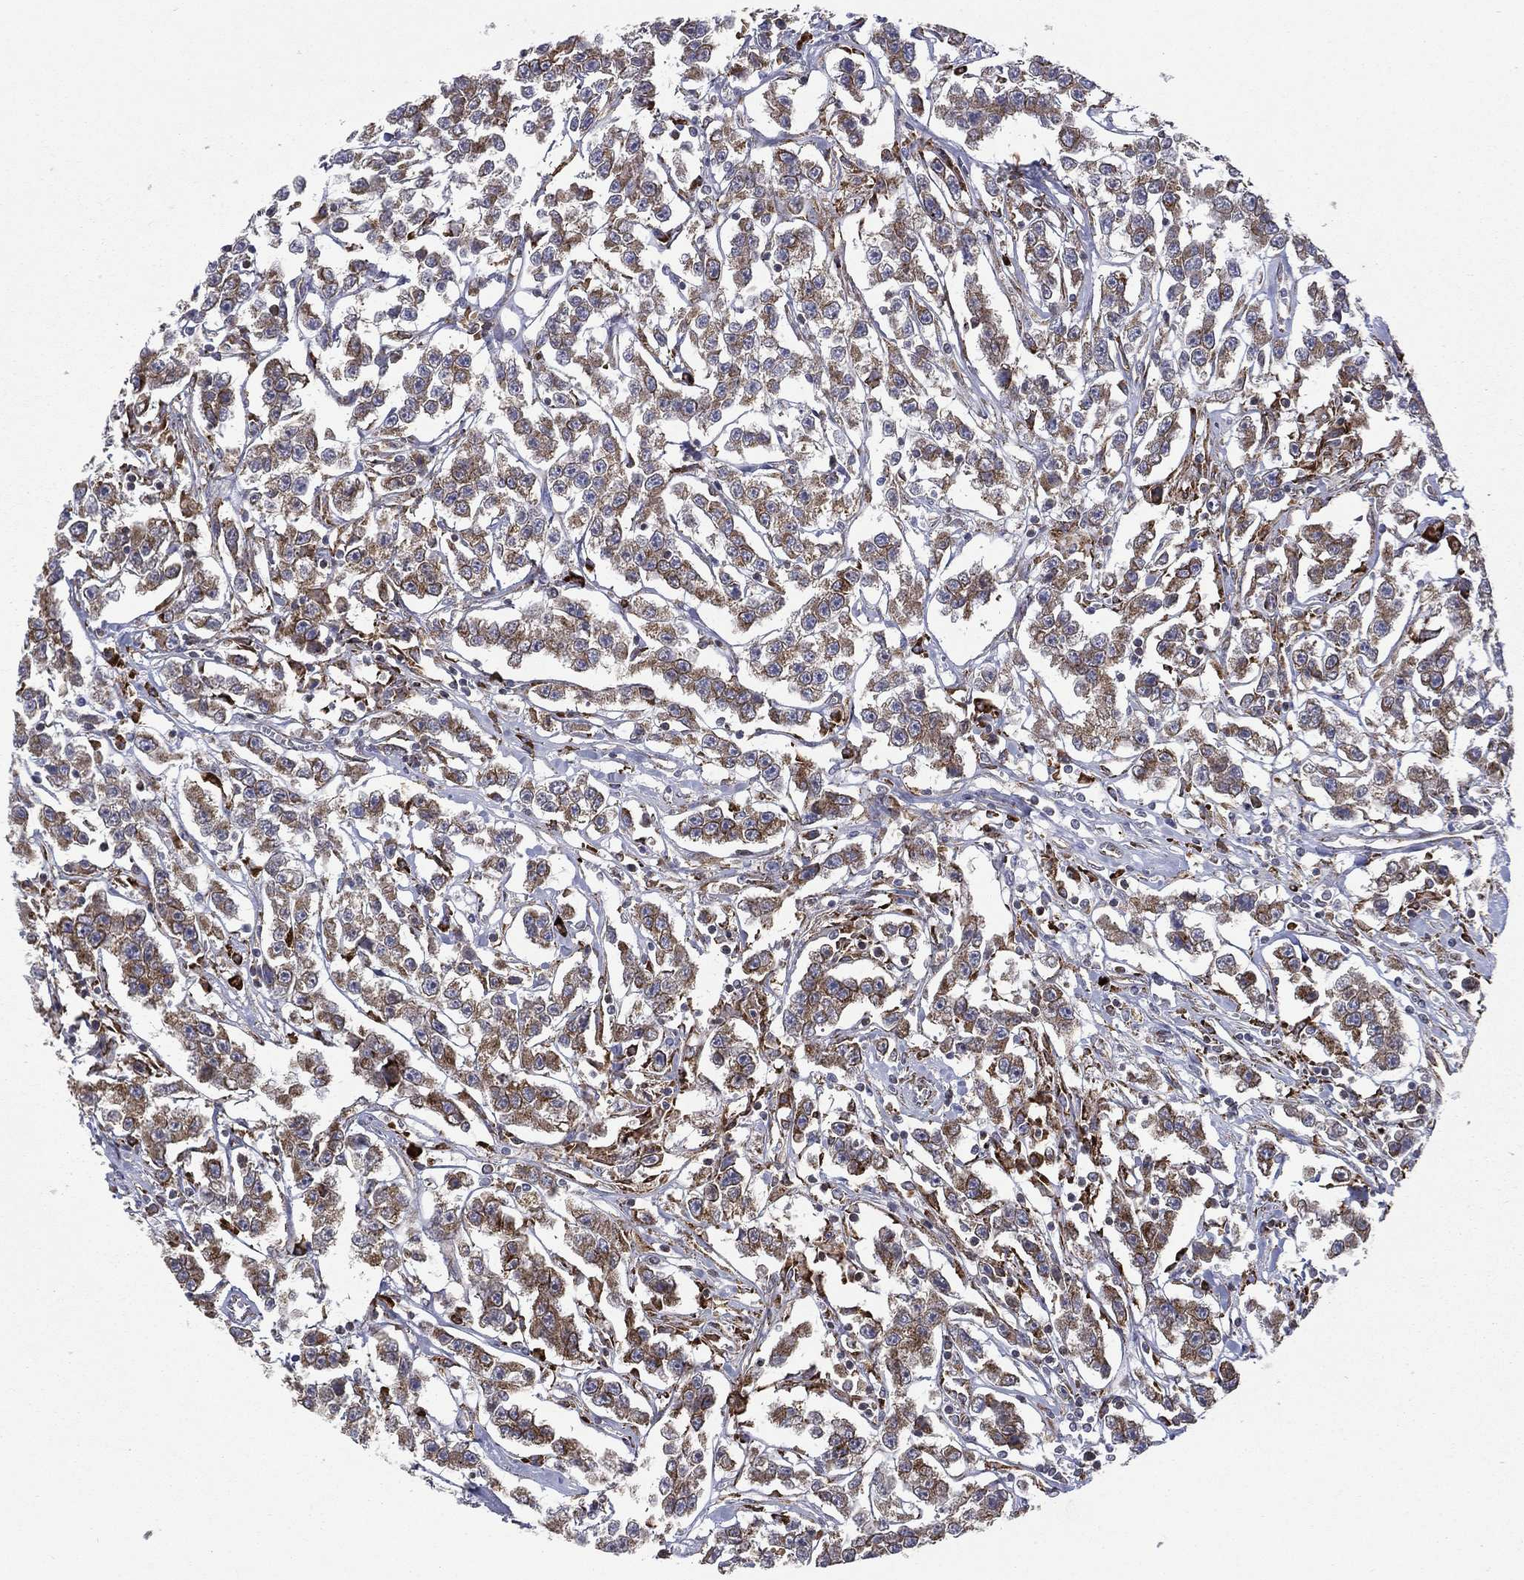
{"staining": {"intensity": "strong", "quantity": ">75%", "location": "cytoplasmic/membranous"}, "tissue": "testis cancer", "cell_type": "Tumor cells", "image_type": "cancer", "snomed": [{"axis": "morphology", "description": "Seminoma, NOS"}, {"axis": "topography", "description": "Testis"}], "caption": "Testis seminoma was stained to show a protein in brown. There is high levels of strong cytoplasmic/membranous expression in approximately >75% of tumor cells. (DAB IHC, brown staining for protein, blue staining for nuclei).", "gene": "C20orf96", "patient": {"sex": "male", "age": 59}}